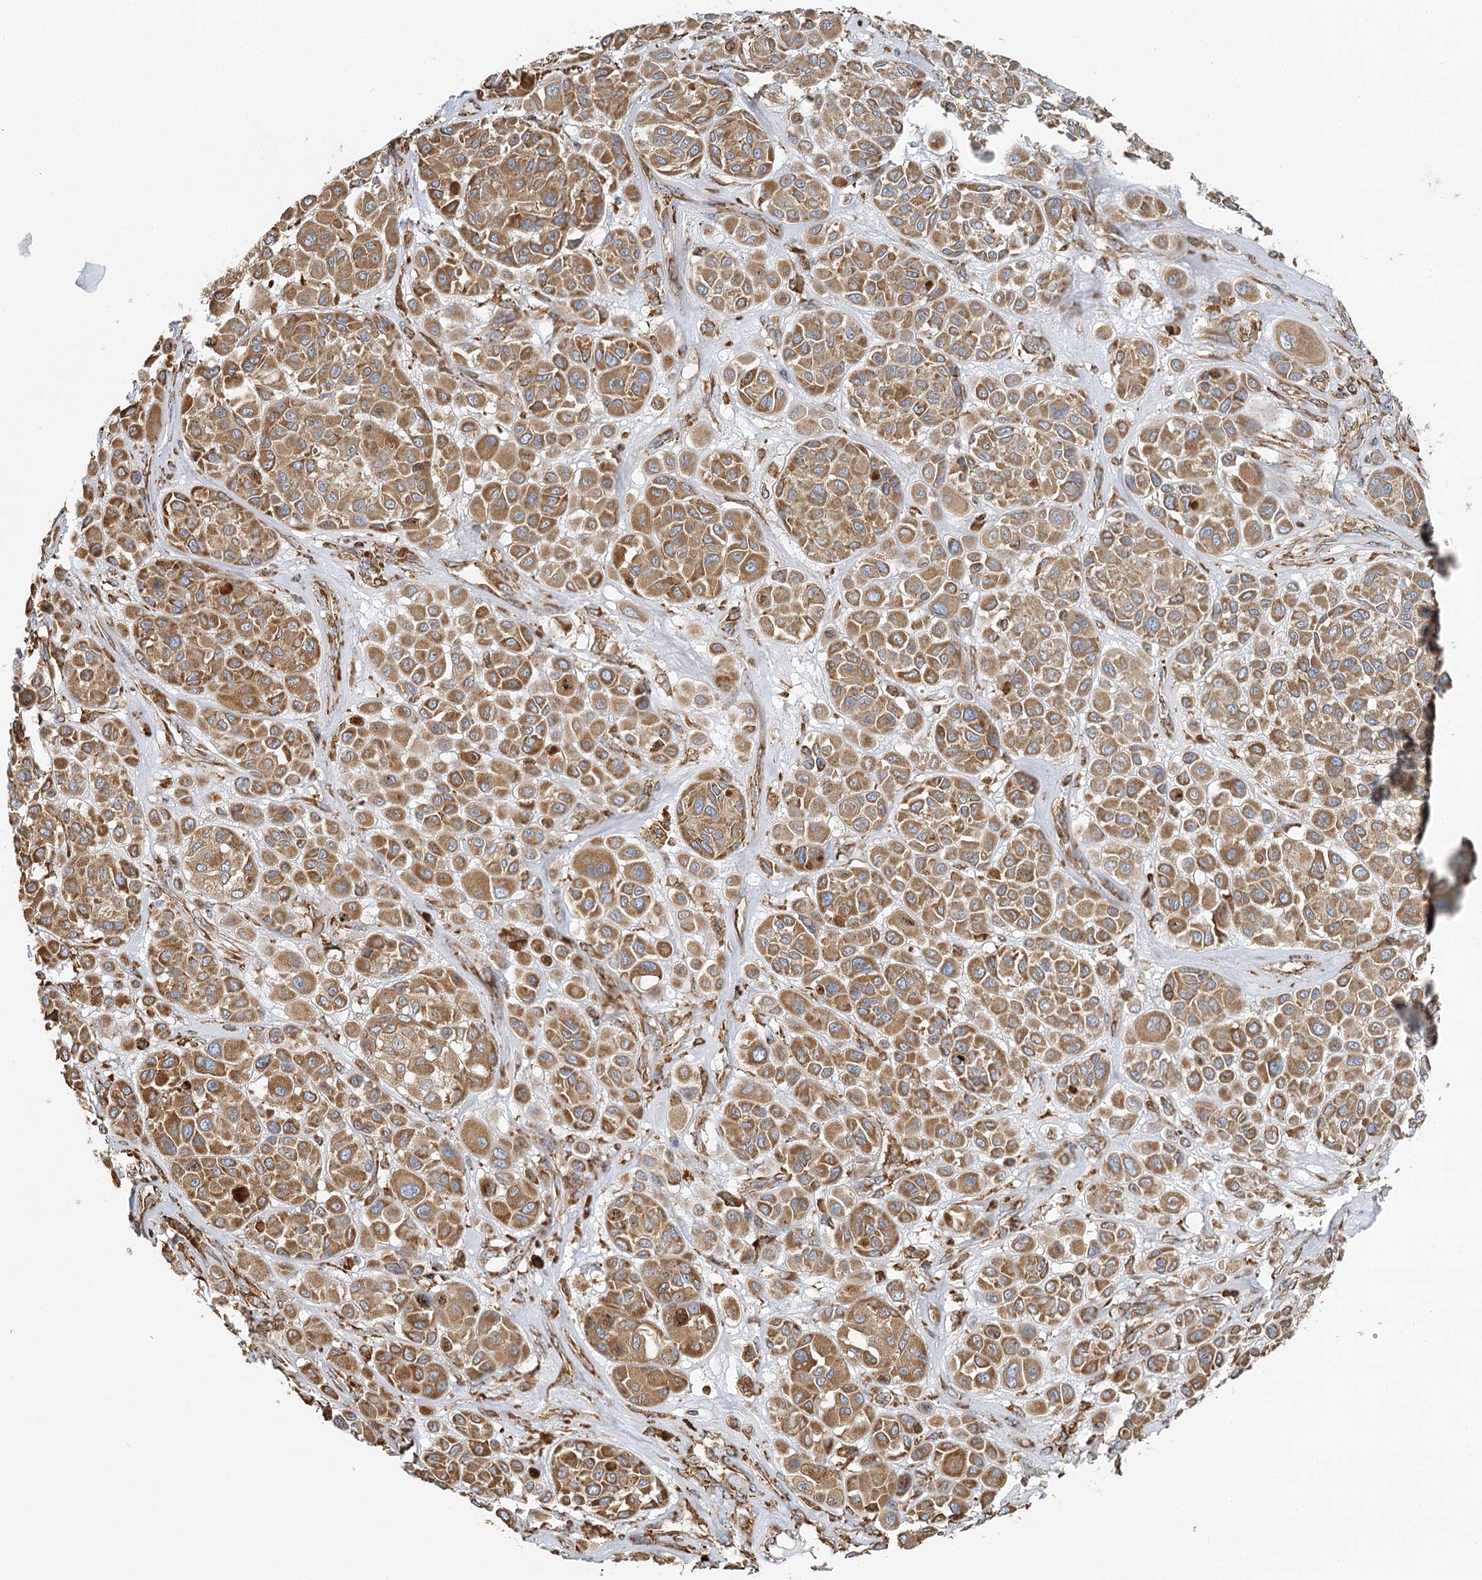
{"staining": {"intensity": "moderate", "quantity": ">75%", "location": "cytoplasmic/membranous"}, "tissue": "melanoma", "cell_type": "Tumor cells", "image_type": "cancer", "snomed": [{"axis": "morphology", "description": "Malignant melanoma, Metastatic site"}, {"axis": "topography", "description": "Soft tissue"}], "caption": "IHC (DAB) staining of melanoma reveals moderate cytoplasmic/membranous protein positivity in approximately >75% of tumor cells. The staining was performed using DAB to visualize the protein expression in brown, while the nuclei were stained in blue with hematoxylin (Magnification: 20x).", "gene": "TAS1R1", "patient": {"sex": "male", "age": 41}}